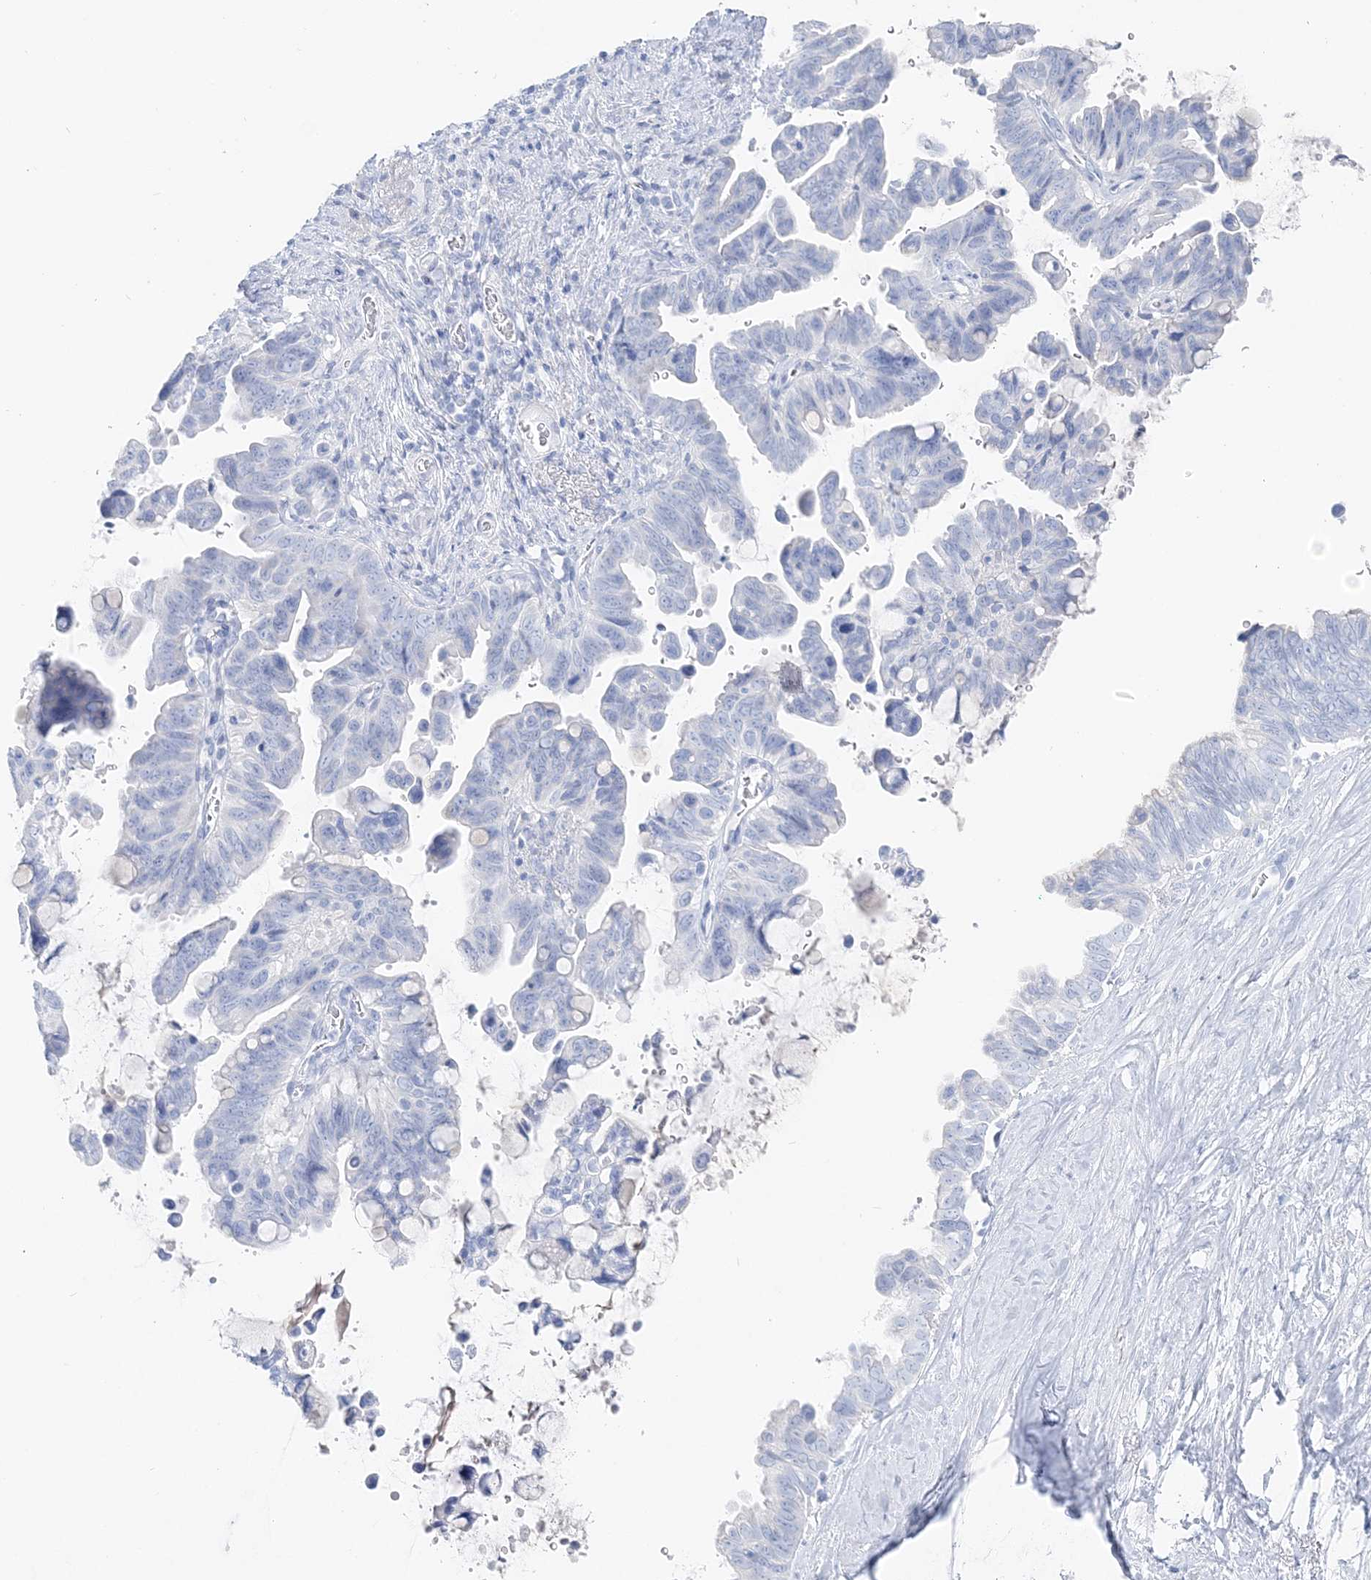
{"staining": {"intensity": "negative", "quantity": "none", "location": "none"}, "tissue": "pancreatic cancer", "cell_type": "Tumor cells", "image_type": "cancer", "snomed": [{"axis": "morphology", "description": "Adenocarcinoma, NOS"}, {"axis": "topography", "description": "Pancreas"}], "caption": "Tumor cells show no significant protein expression in pancreatic adenocarcinoma.", "gene": "TSPYL6", "patient": {"sex": "female", "age": 72}}